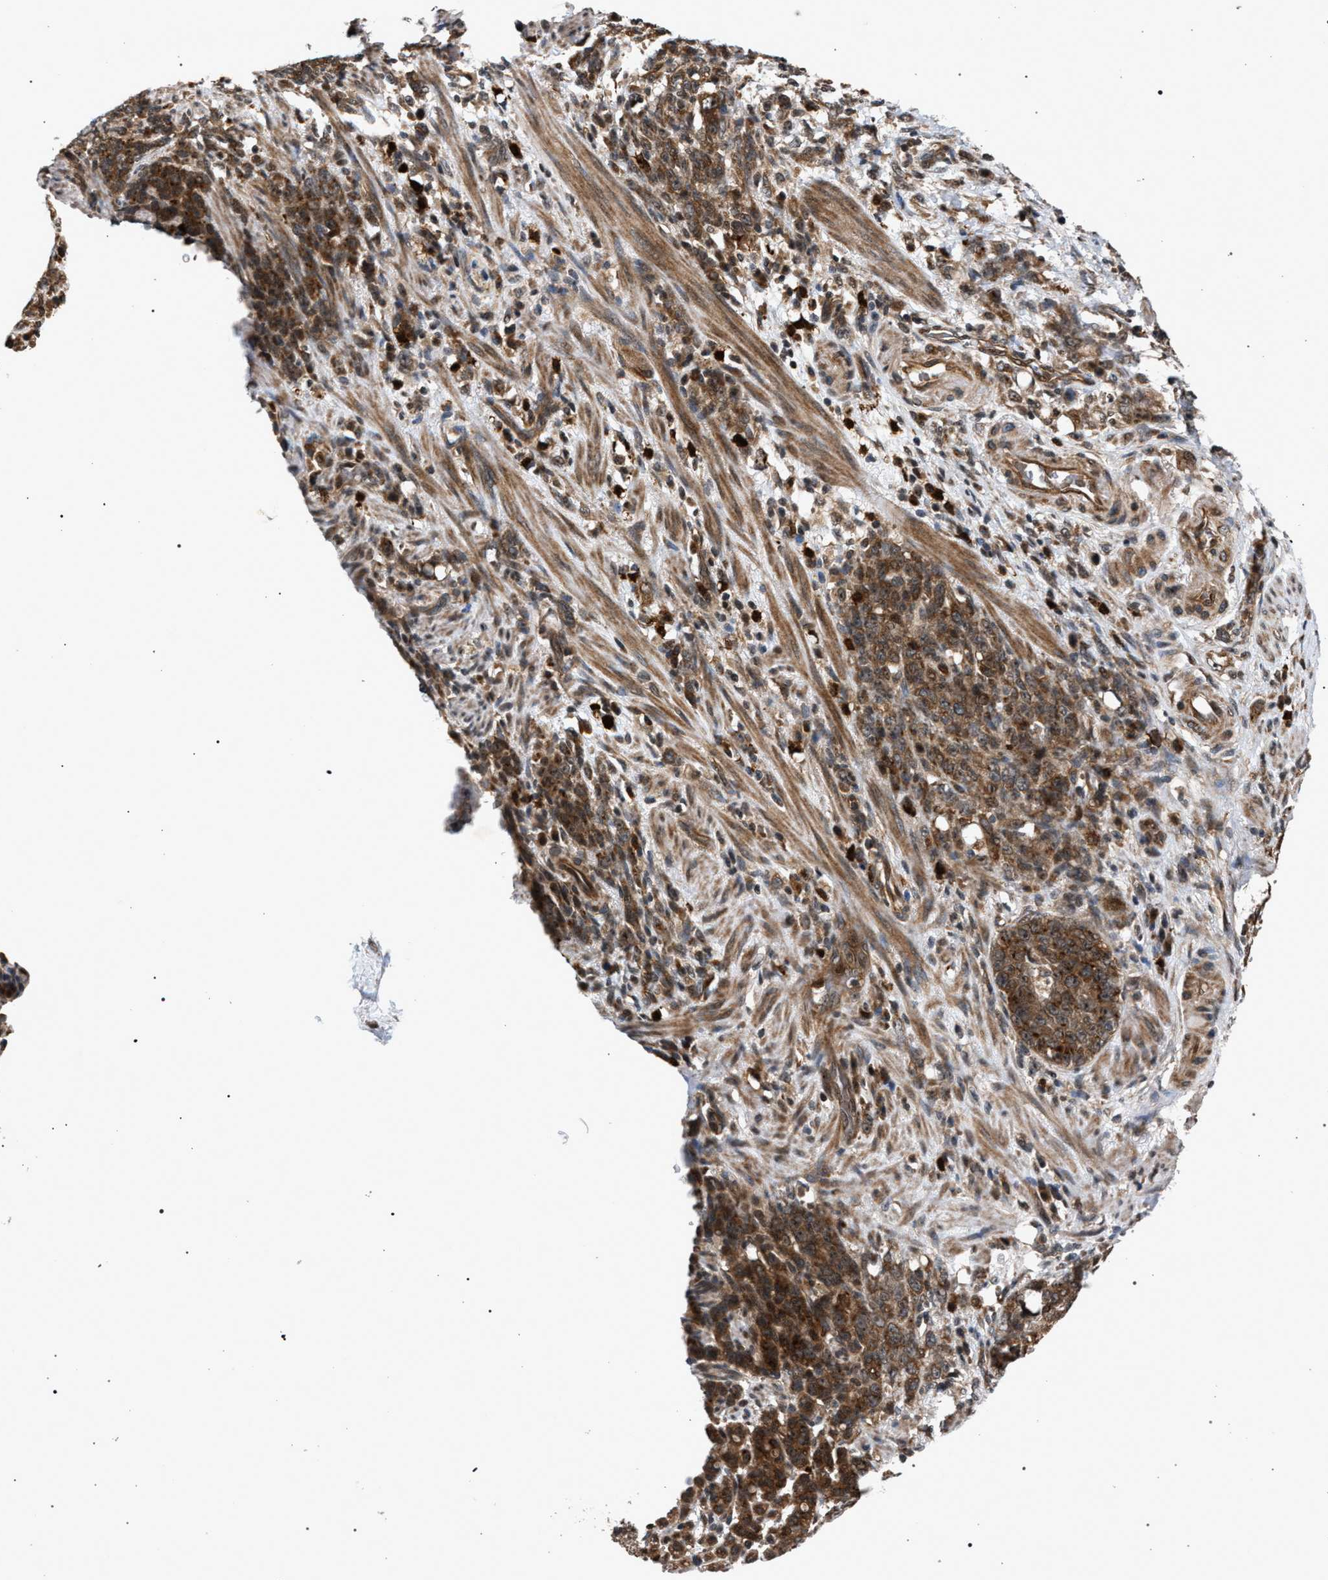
{"staining": {"intensity": "moderate", "quantity": ">75%", "location": "cytoplasmic/membranous"}, "tissue": "stomach cancer", "cell_type": "Tumor cells", "image_type": "cancer", "snomed": [{"axis": "morphology", "description": "Adenocarcinoma, NOS"}, {"axis": "topography", "description": "Stomach, lower"}], "caption": "Adenocarcinoma (stomach) stained for a protein reveals moderate cytoplasmic/membranous positivity in tumor cells.", "gene": "IRAK4", "patient": {"sex": "male", "age": 88}}